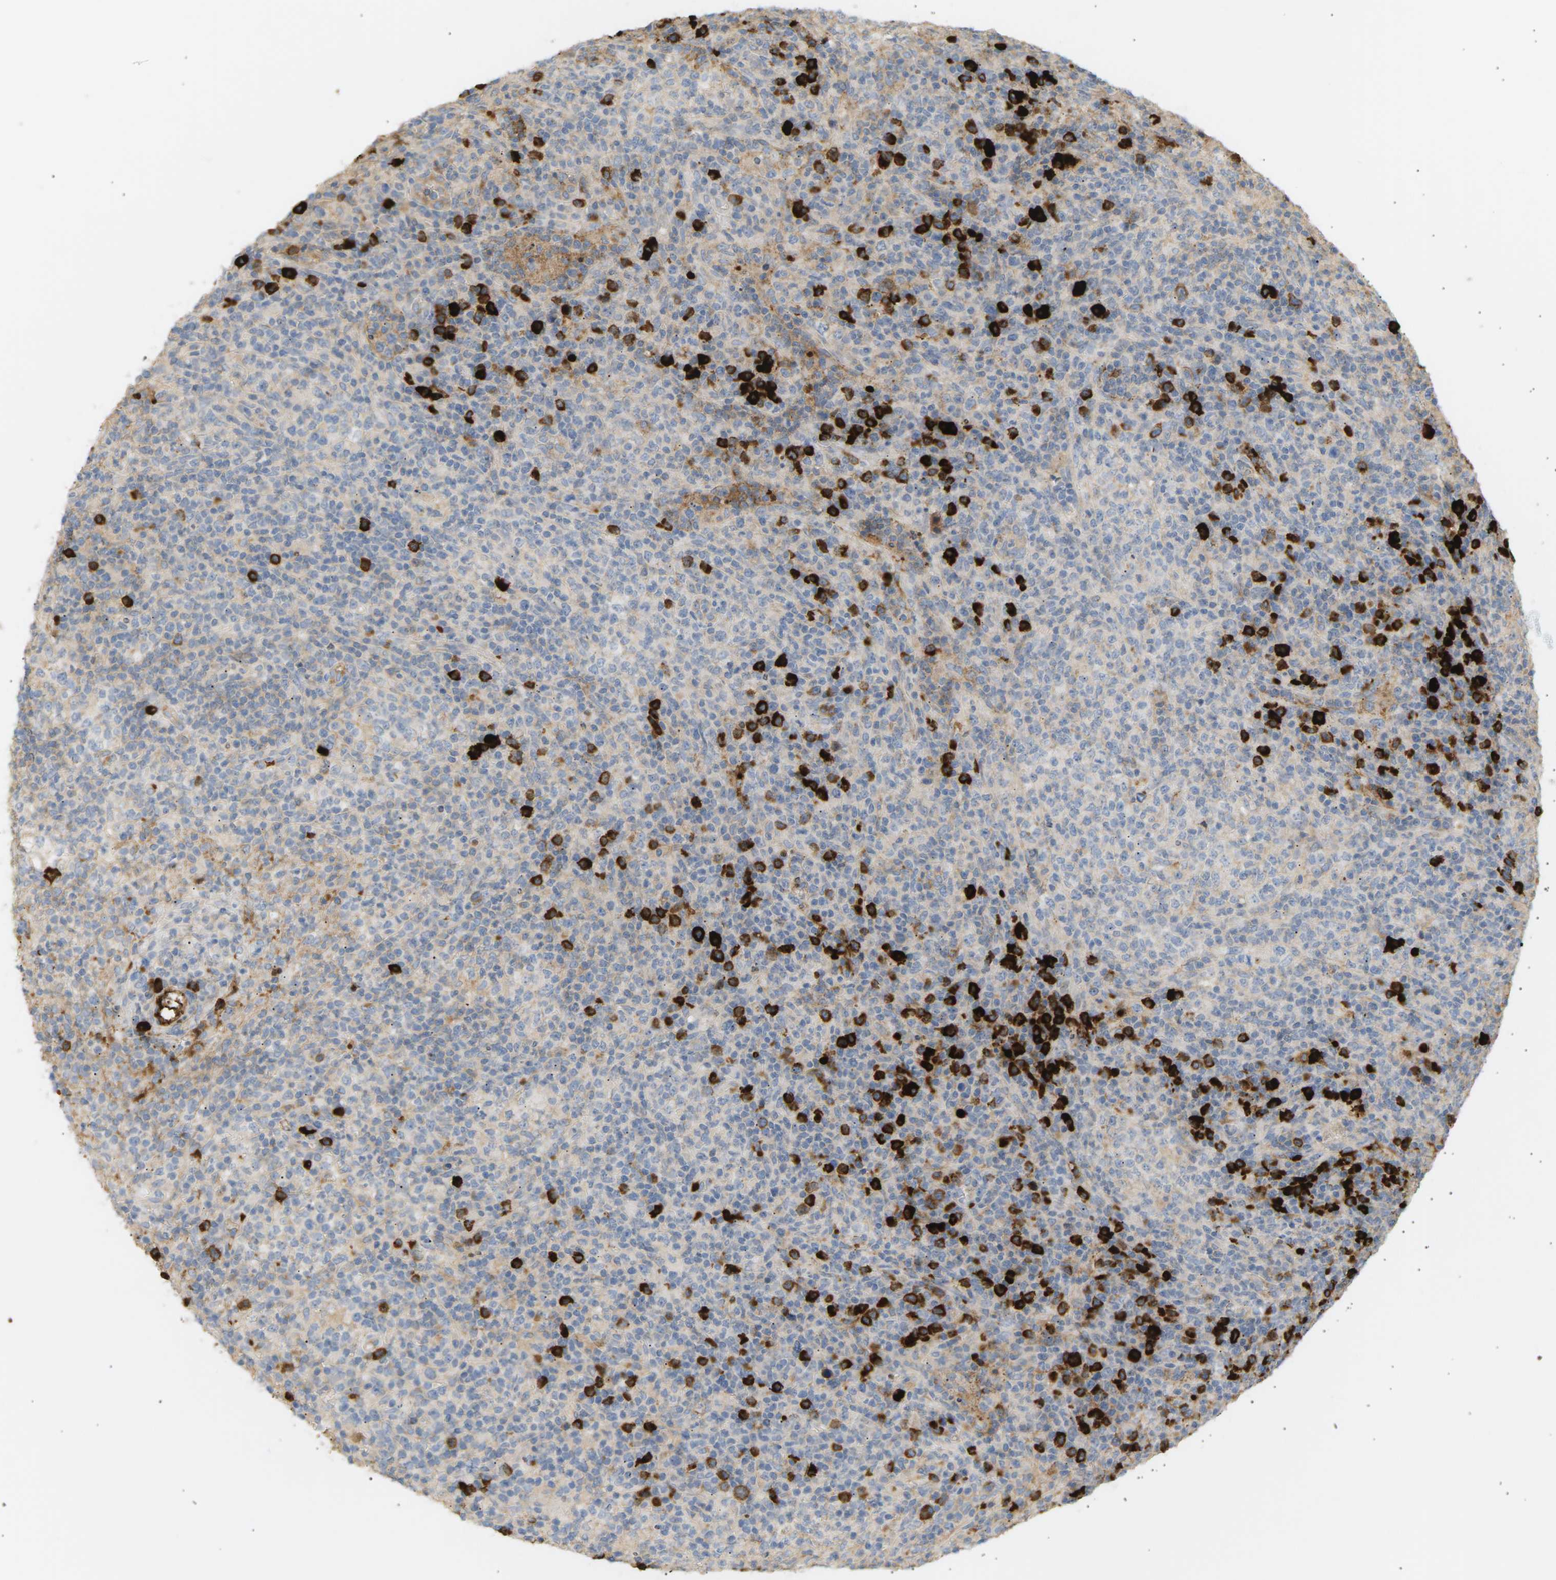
{"staining": {"intensity": "negative", "quantity": "none", "location": "none"}, "tissue": "lymphoma", "cell_type": "Tumor cells", "image_type": "cancer", "snomed": [{"axis": "morphology", "description": "Malignant lymphoma, non-Hodgkin's type, High grade"}, {"axis": "topography", "description": "Lymph node"}], "caption": "A high-resolution micrograph shows immunohistochemistry (IHC) staining of high-grade malignant lymphoma, non-Hodgkin's type, which exhibits no significant staining in tumor cells.", "gene": "IGLC3", "patient": {"sex": "female", "age": 76}}